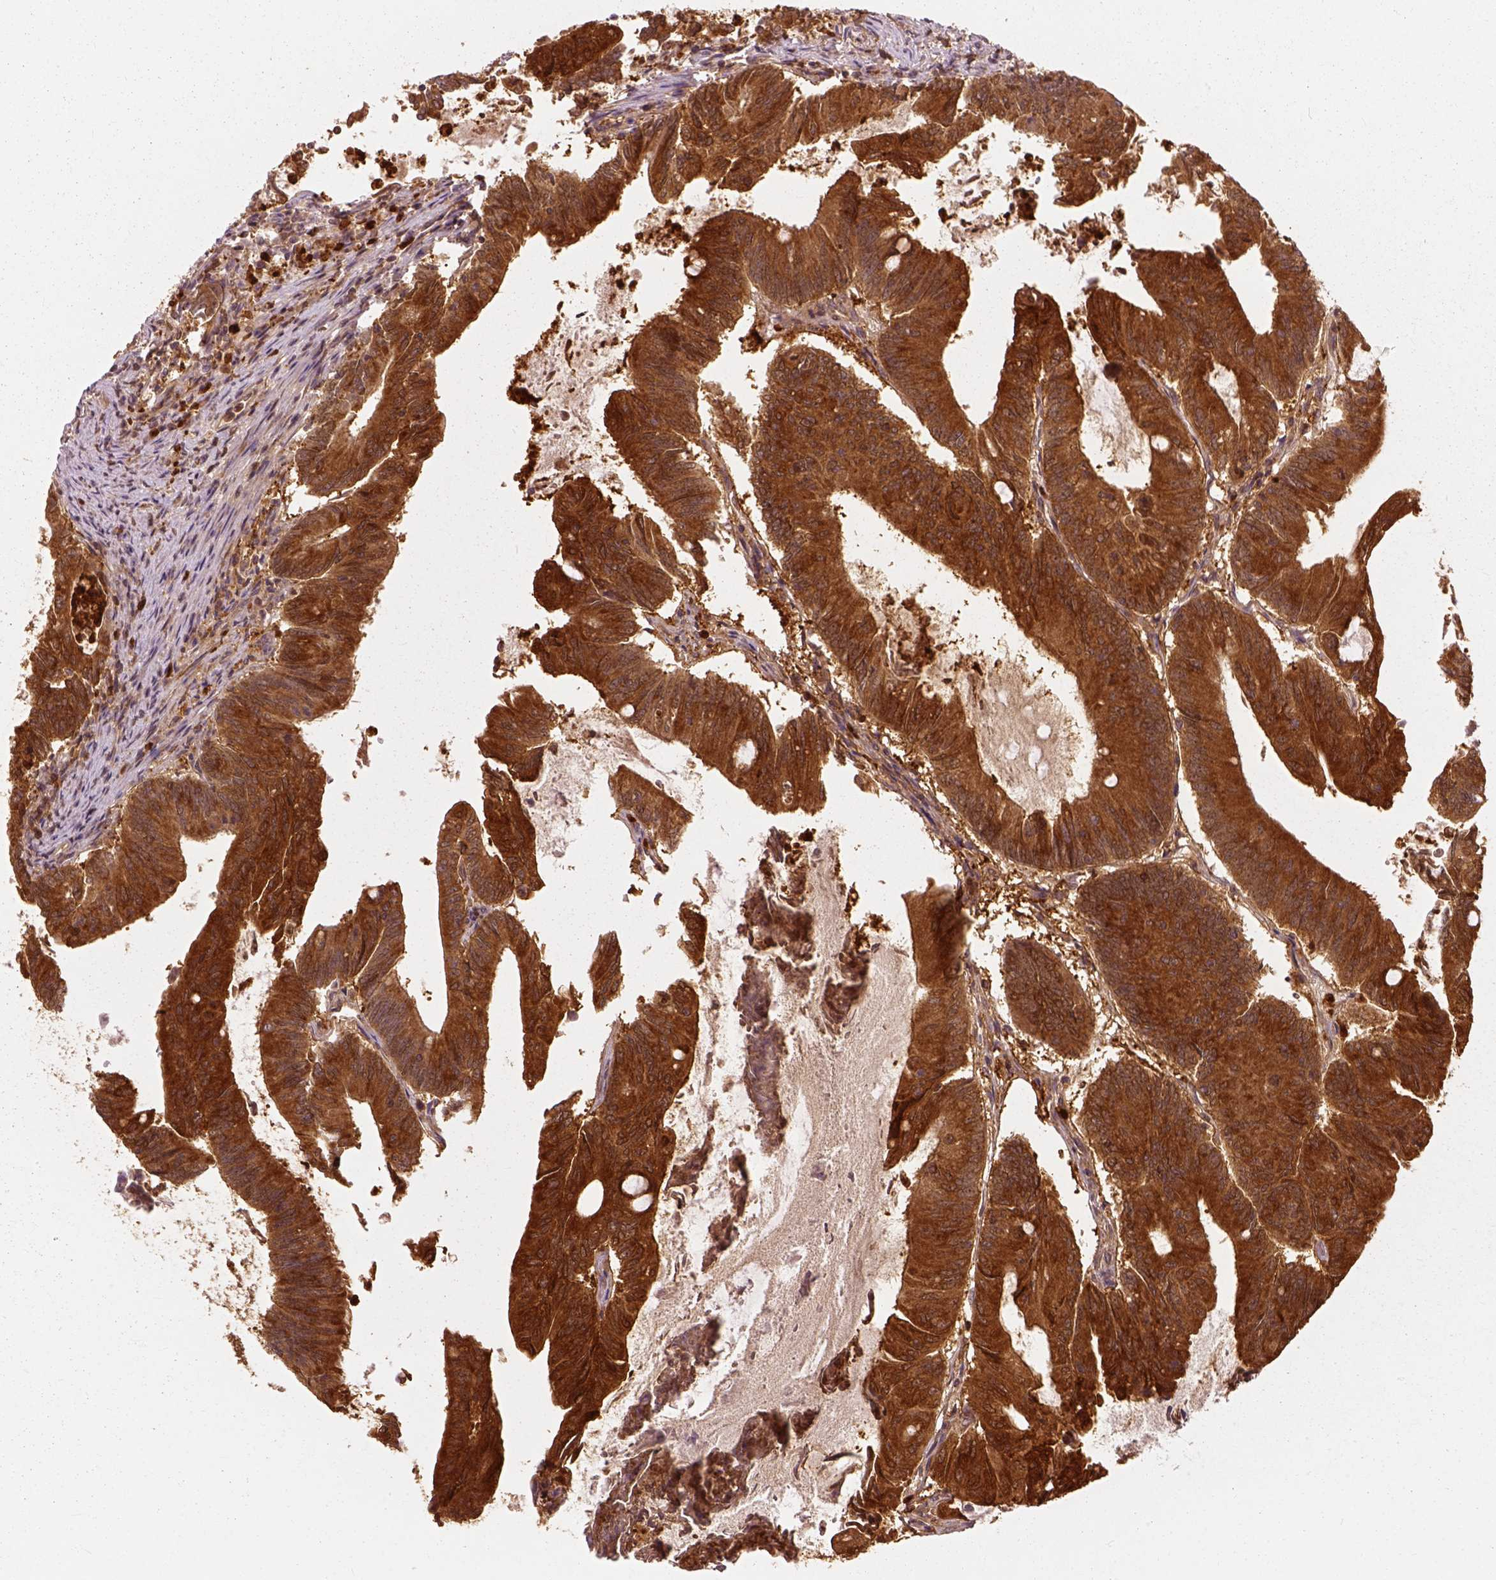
{"staining": {"intensity": "strong", "quantity": ">75%", "location": "cytoplasmic/membranous,nuclear"}, "tissue": "colorectal cancer", "cell_type": "Tumor cells", "image_type": "cancer", "snomed": [{"axis": "morphology", "description": "Adenocarcinoma, NOS"}, {"axis": "topography", "description": "Colon"}], "caption": "Immunohistochemical staining of human colorectal adenocarcinoma displays high levels of strong cytoplasmic/membranous and nuclear expression in about >75% of tumor cells.", "gene": "GPI", "patient": {"sex": "female", "age": 70}}